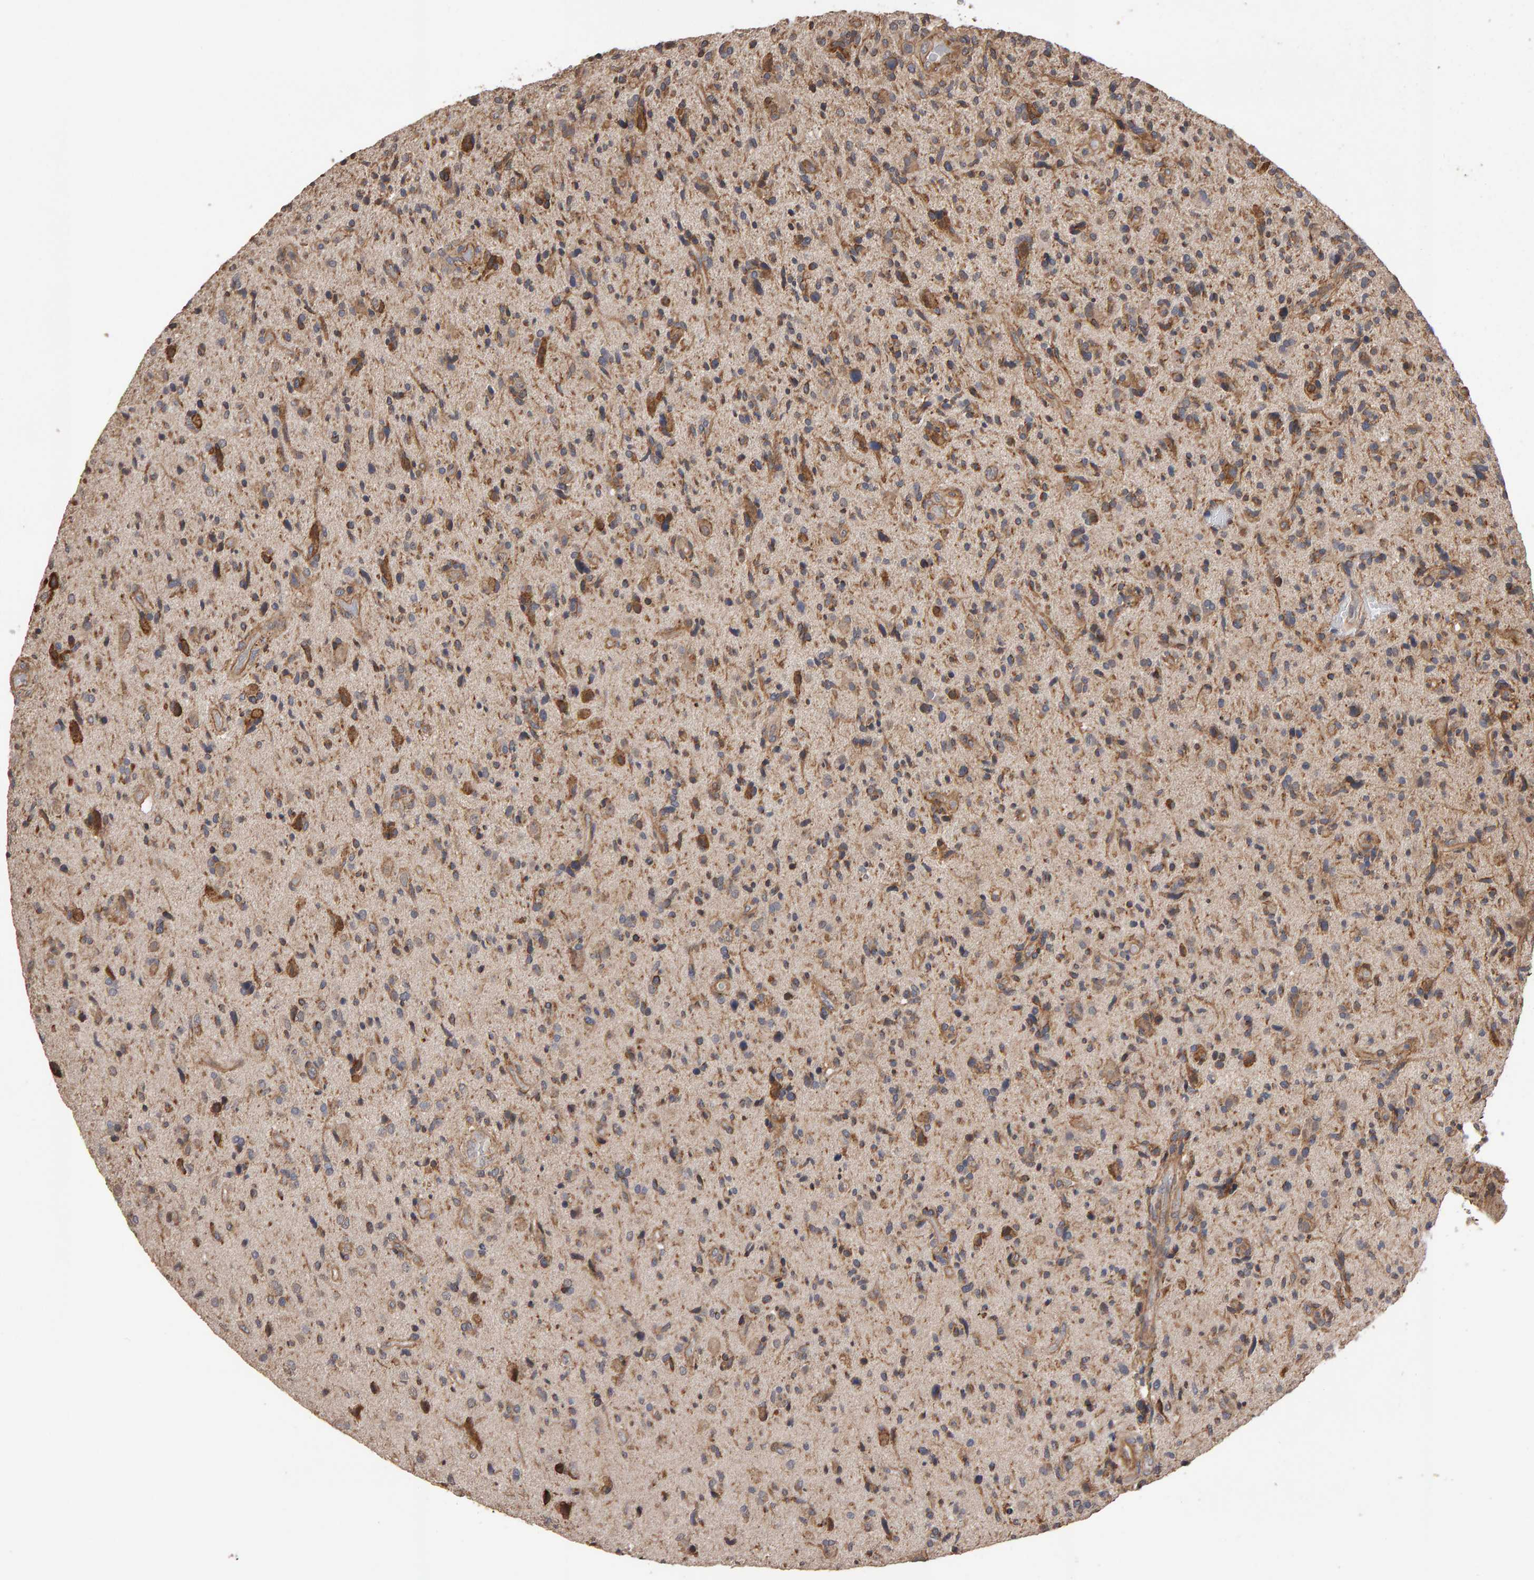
{"staining": {"intensity": "moderate", "quantity": ">75%", "location": "cytoplasmic/membranous"}, "tissue": "glioma", "cell_type": "Tumor cells", "image_type": "cancer", "snomed": [{"axis": "morphology", "description": "Glioma, malignant, High grade"}, {"axis": "topography", "description": "Brain"}], "caption": "Protein staining reveals moderate cytoplasmic/membranous staining in about >75% of tumor cells in malignant high-grade glioma.", "gene": "SCRIB", "patient": {"sex": "male", "age": 72}}